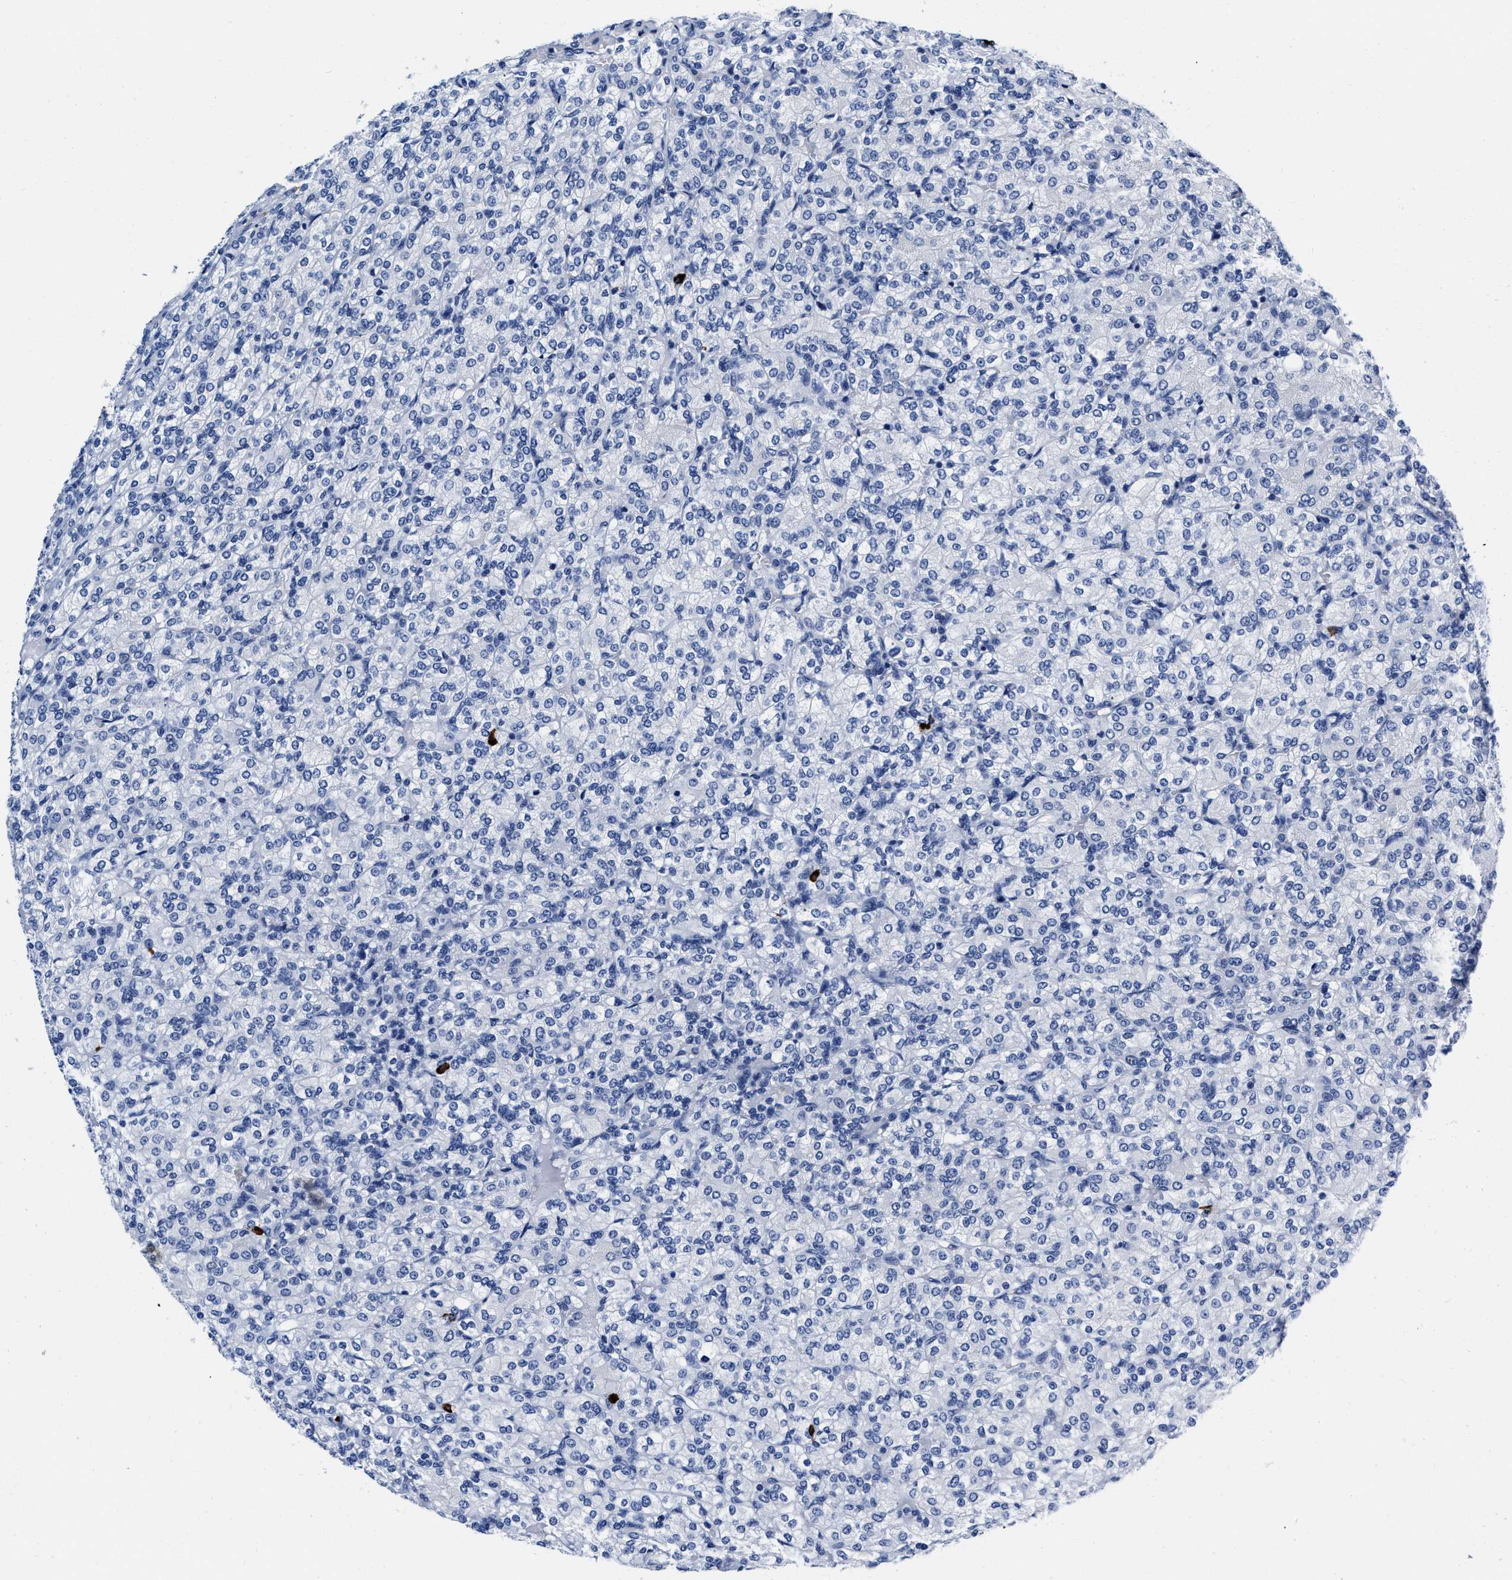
{"staining": {"intensity": "negative", "quantity": "none", "location": "none"}, "tissue": "renal cancer", "cell_type": "Tumor cells", "image_type": "cancer", "snomed": [{"axis": "morphology", "description": "Adenocarcinoma, NOS"}, {"axis": "topography", "description": "Kidney"}], "caption": "This image is of renal adenocarcinoma stained with IHC to label a protein in brown with the nuclei are counter-stained blue. There is no staining in tumor cells.", "gene": "CER1", "patient": {"sex": "male", "age": 77}}